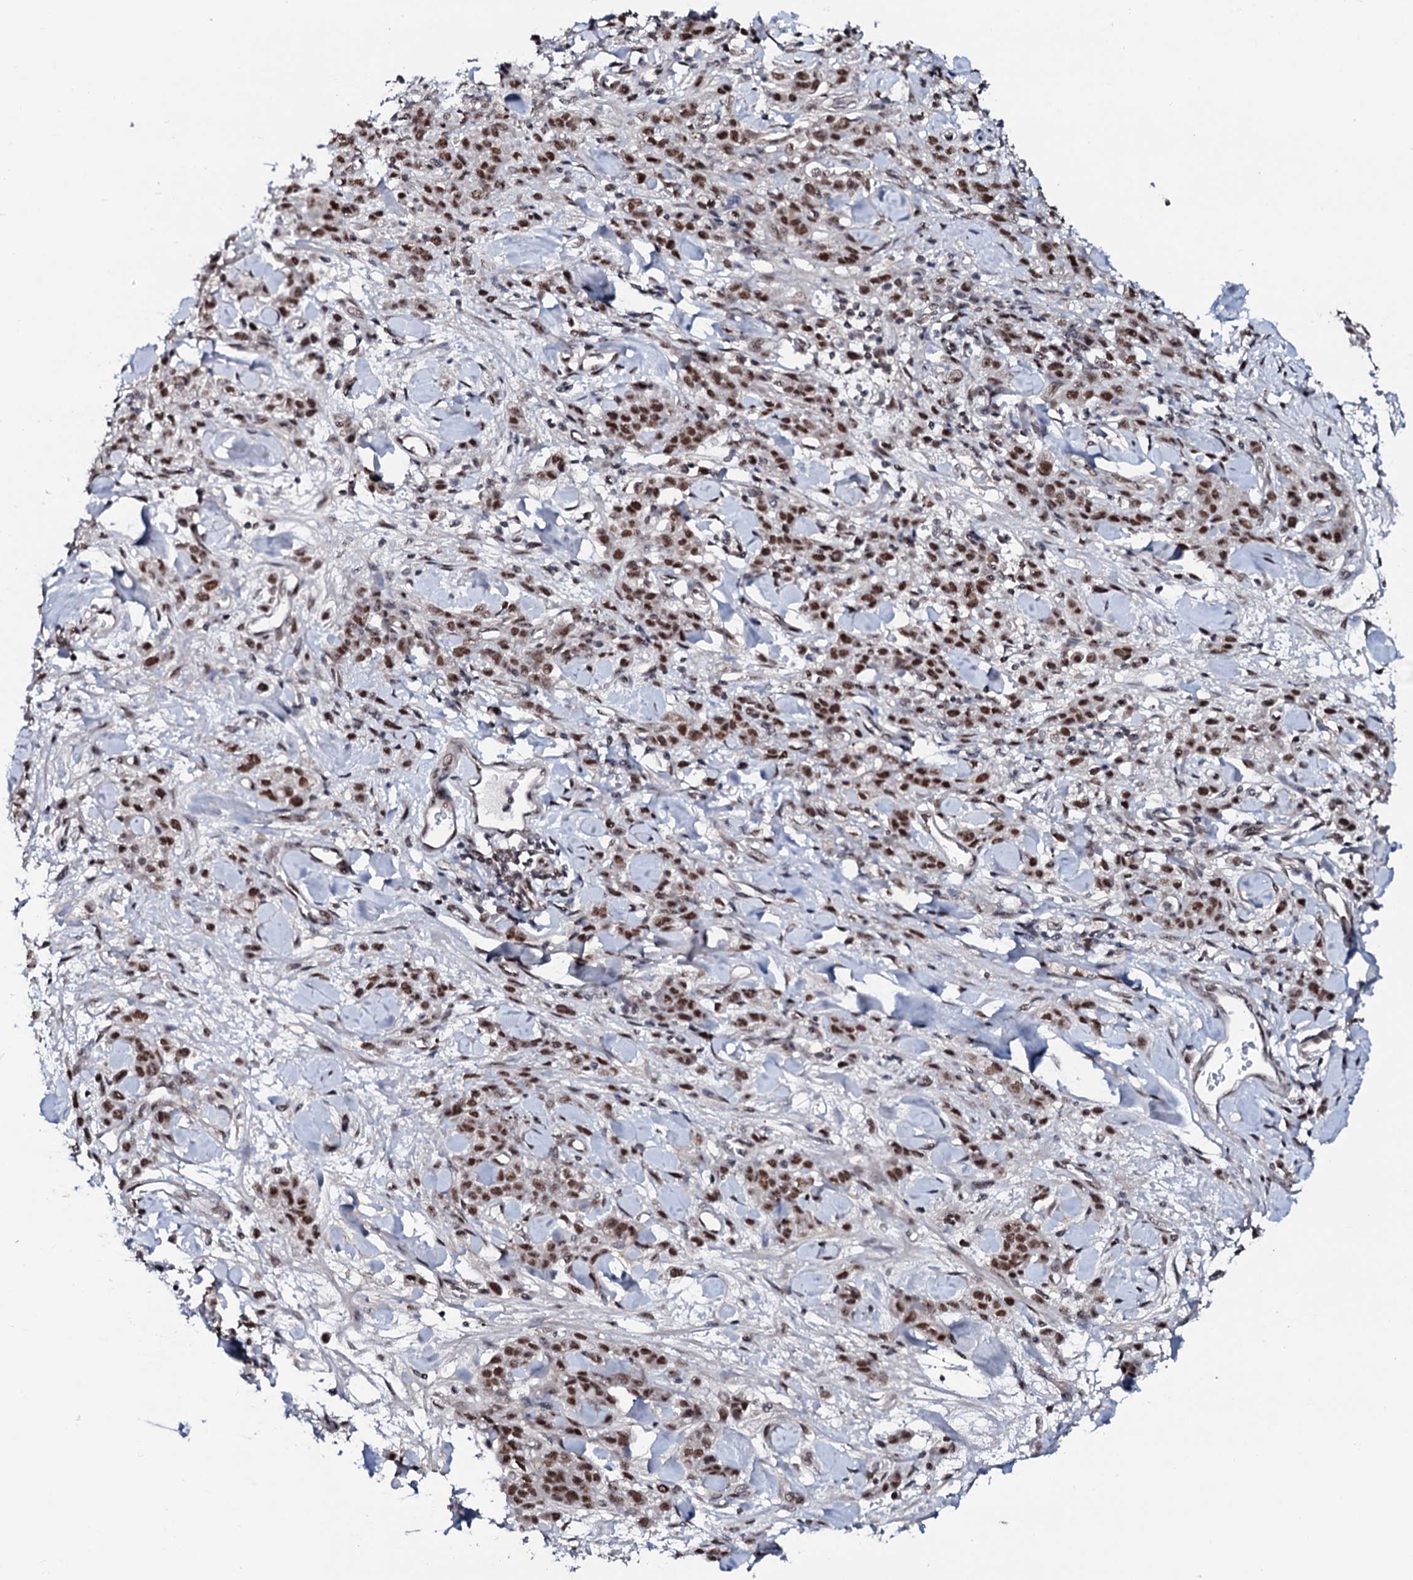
{"staining": {"intensity": "moderate", "quantity": ">75%", "location": "nuclear"}, "tissue": "stomach cancer", "cell_type": "Tumor cells", "image_type": "cancer", "snomed": [{"axis": "morphology", "description": "Normal tissue, NOS"}, {"axis": "morphology", "description": "Adenocarcinoma, NOS"}, {"axis": "topography", "description": "Stomach"}], "caption": "Protein staining exhibits moderate nuclear positivity in approximately >75% of tumor cells in stomach cancer (adenocarcinoma).", "gene": "PRPF18", "patient": {"sex": "male", "age": 82}}